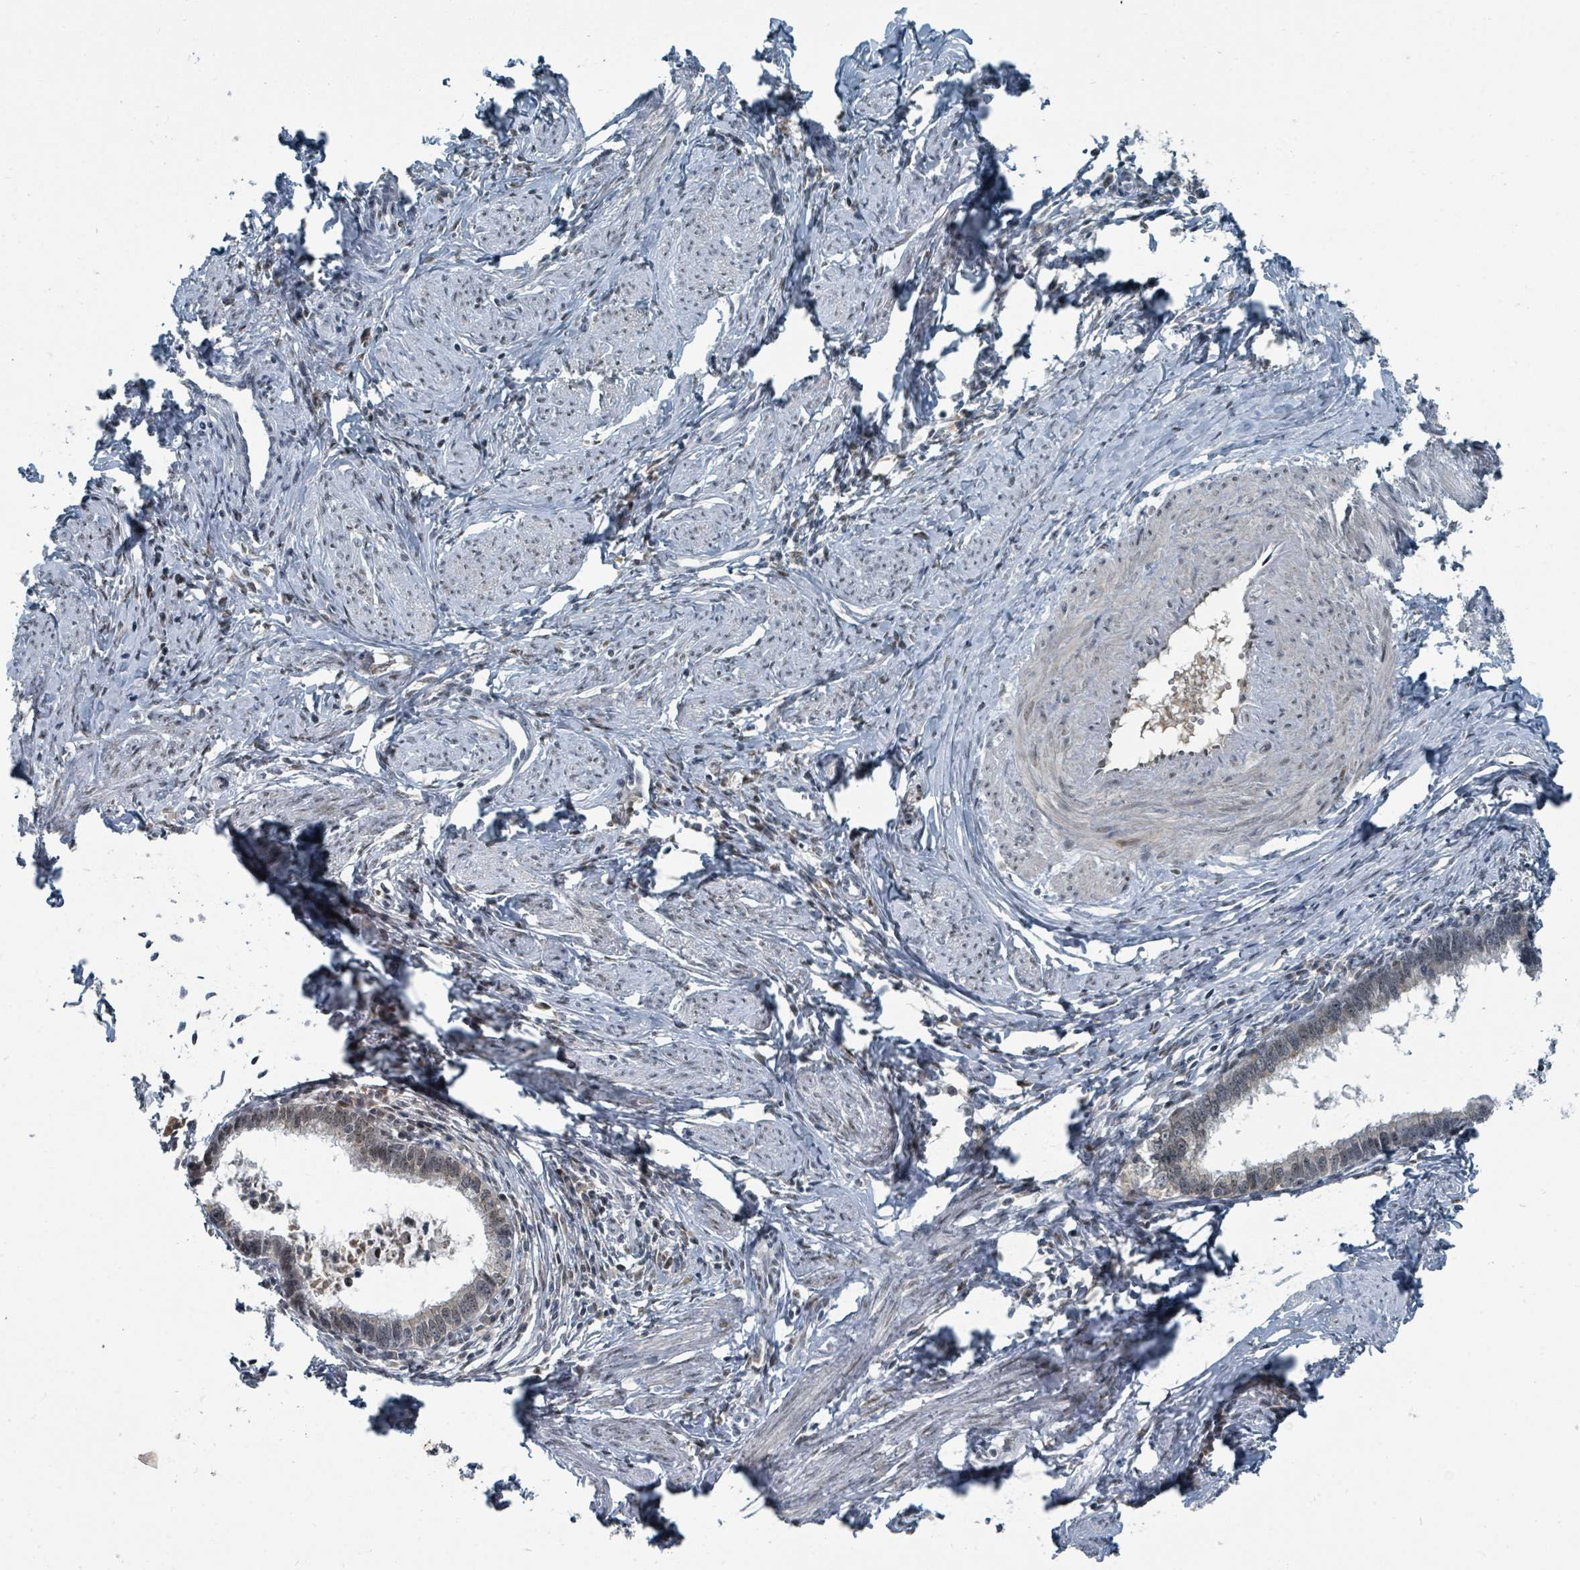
{"staining": {"intensity": "weak", "quantity": "<25%", "location": "nuclear"}, "tissue": "cervical cancer", "cell_type": "Tumor cells", "image_type": "cancer", "snomed": [{"axis": "morphology", "description": "Adenocarcinoma, NOS"}, {"axis": "topography", "description": "Cervix"}], "caption": "The IHC image has no significant expression in tumor cells of cervical adenocarcinoma tissue. (DAB immunohistochemistry visualized using brightfield microscopy, high magnification).", "gene": "UCK1", "patient": {"sex": "female", "age": 36}}